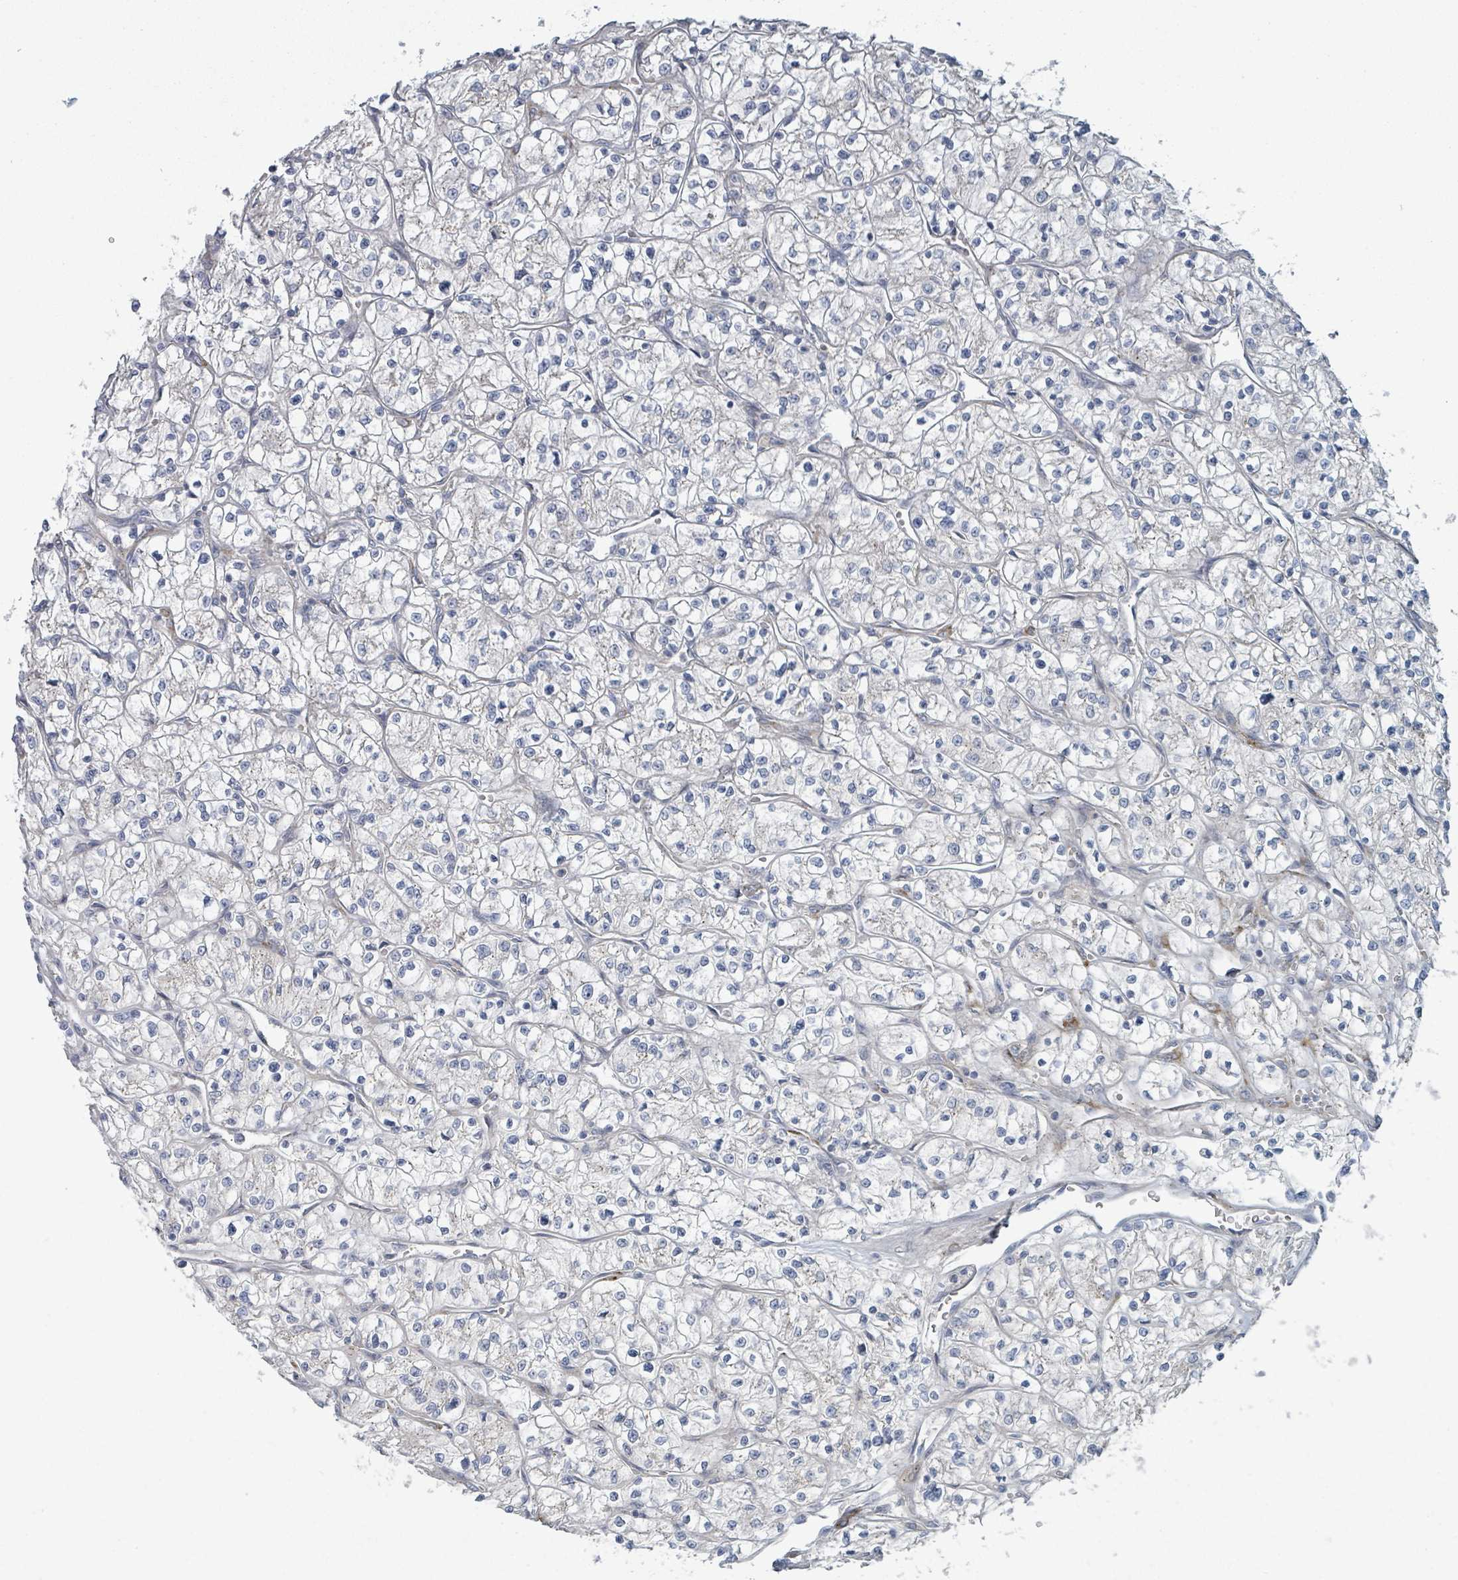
{"staining": {"intensity": "negative", "quantity": "none", "location": "none"}, "tissue": "renal cancer", "cell_type": "Tumor cells", "image_type": "cancer", "snomed": [{"axis": "morphology", "description": "Adenocarcinoma, NOS"}, {"axis": "topography", "description": "Kidney"}], "caption": "Protein analysis of renal cancer (adenocarcinoma) shows no significant positivity in tumor cells.", "gene": "COL5A3", "patient": {"sex": "female", "age": 64}}